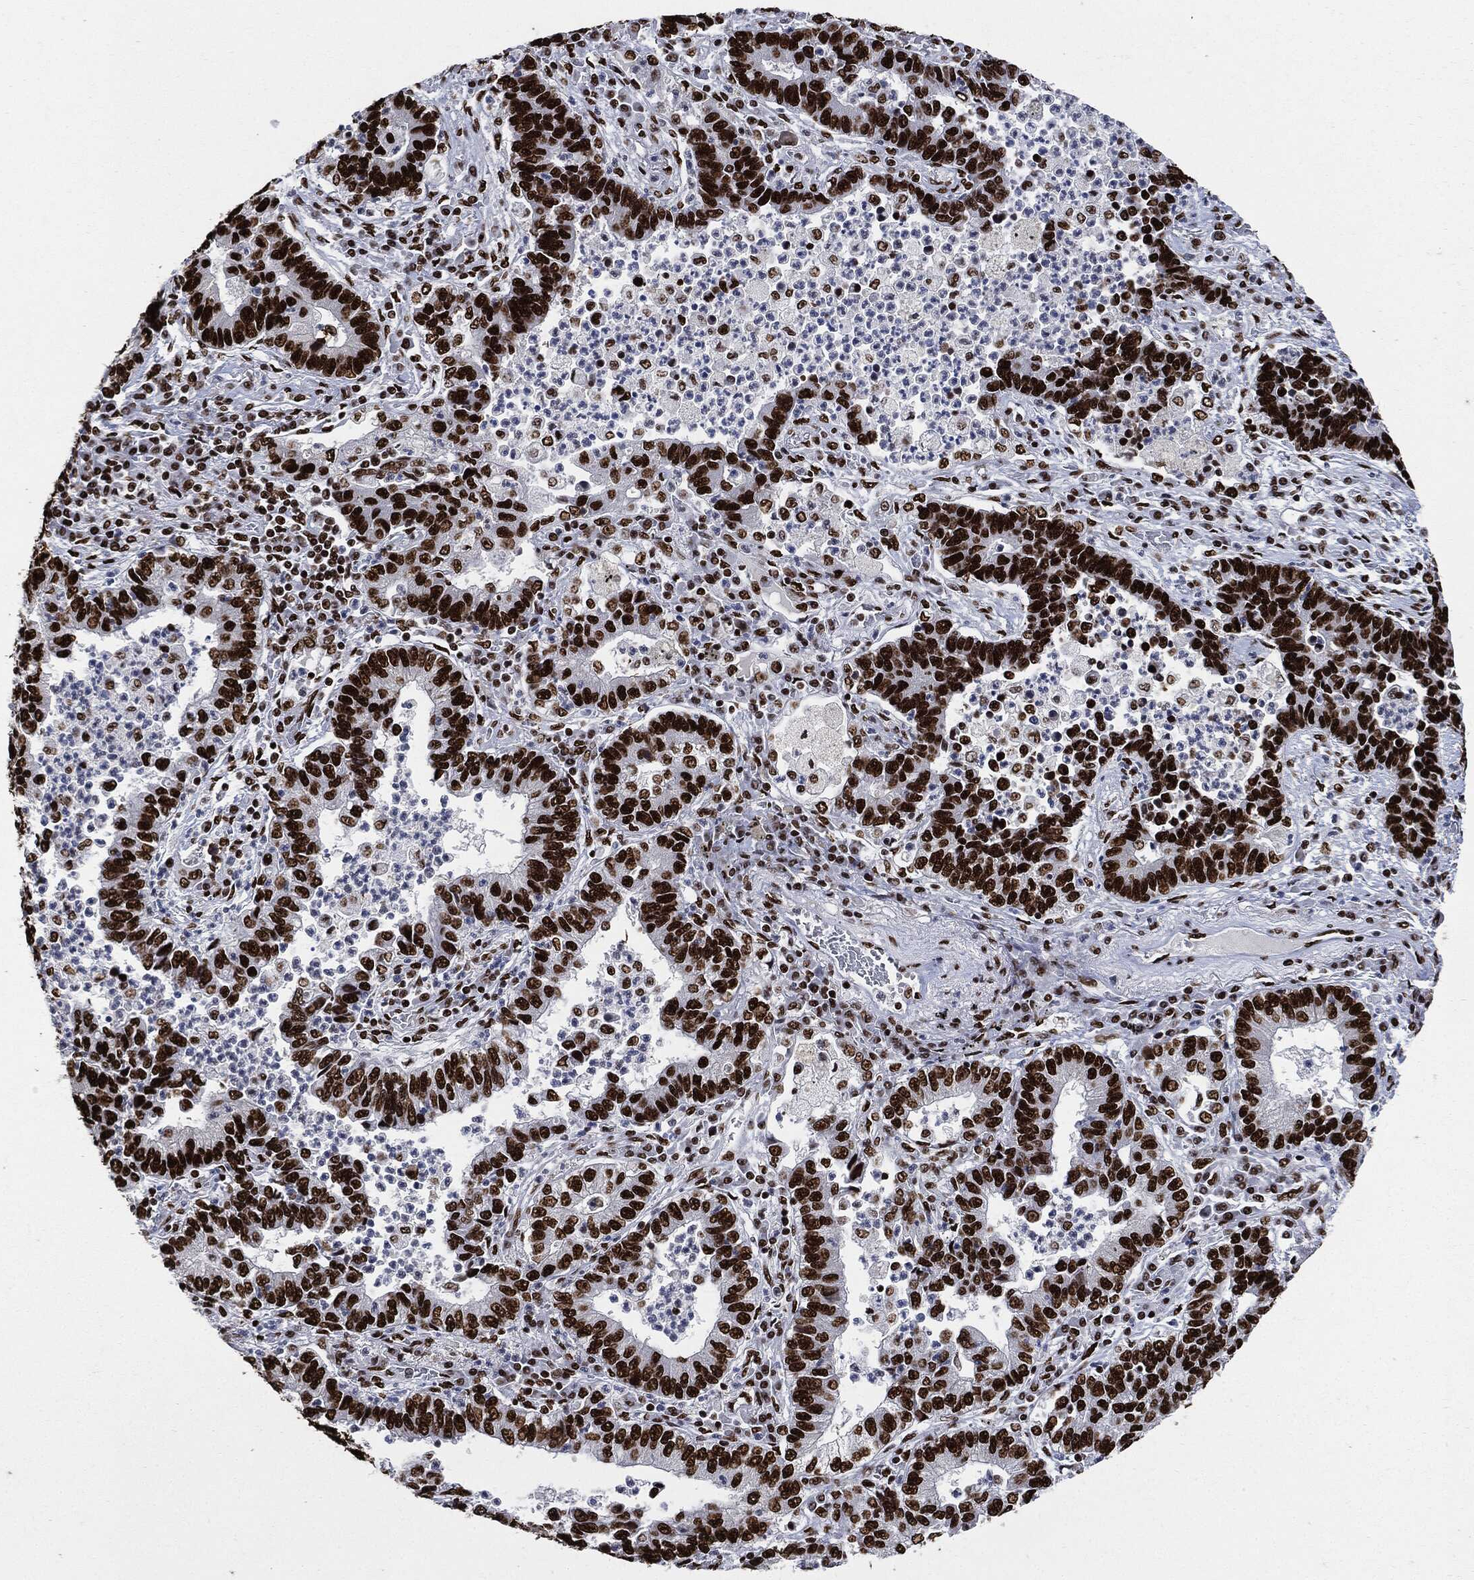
{"staining": {"intensity": "strong", "quantity": ">75%", "location": "nuclear"}, "tissue": "lung cancer", "cell_type": "Tumor cells", "image_type": "cancer", "snomed": [{"axis": "morphology", "description": "Adenocarcinoma, NOS"}, {"axis": "topography", "description": "Lung"}], "caption": "Brown immunohistochemical staining in adenocarcinoma (lung) demonstrates strong nuclear staining in about >75% of tumor cells.", "gene": "RECQL", "patient": {"sex": "female", "age": 57}}